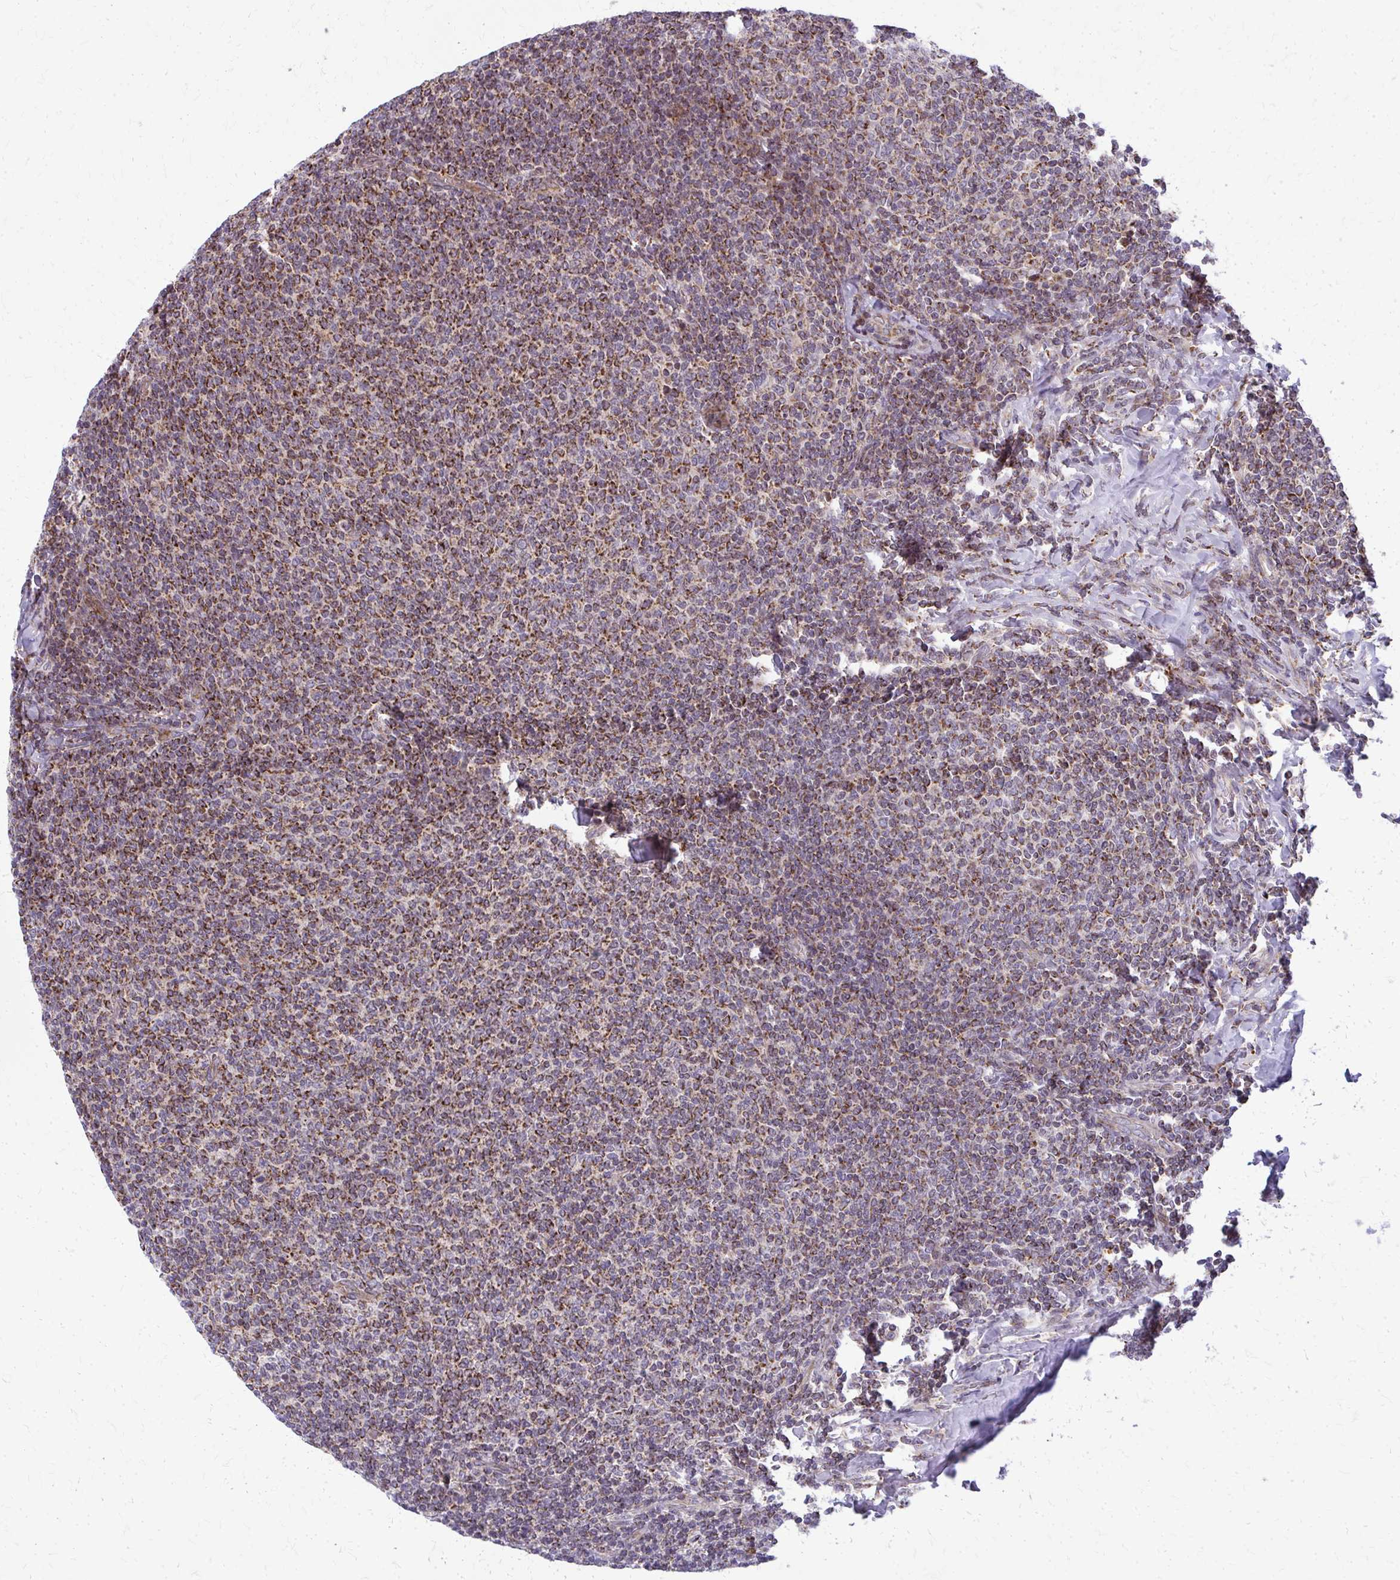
{"staining": {"intensity": "moderate", "quantity": ">75%", "location": "cytoplasmic/membranous"}, "tissue": "lymphoma", "cell_type": "Tumor cells", "image_type": "cancer", "snomed": [{"axis": "morphology", "description": "Malignant lymphoma, non-Hodgkin's type, Low grade"}, {"axis": "topography", "description": "Lymph node"}], "caption": "The immunohistochemical stain labels moderate cytoplasmic/membranous staining in tumor cells of lymphoma tissue. Using DAB (brown) and hematoxylin (blue) stains, captured at high magnification using brightfield microscopy.", "gene": "MCCC1", "patient": {"sex": "male", "age": 52}}